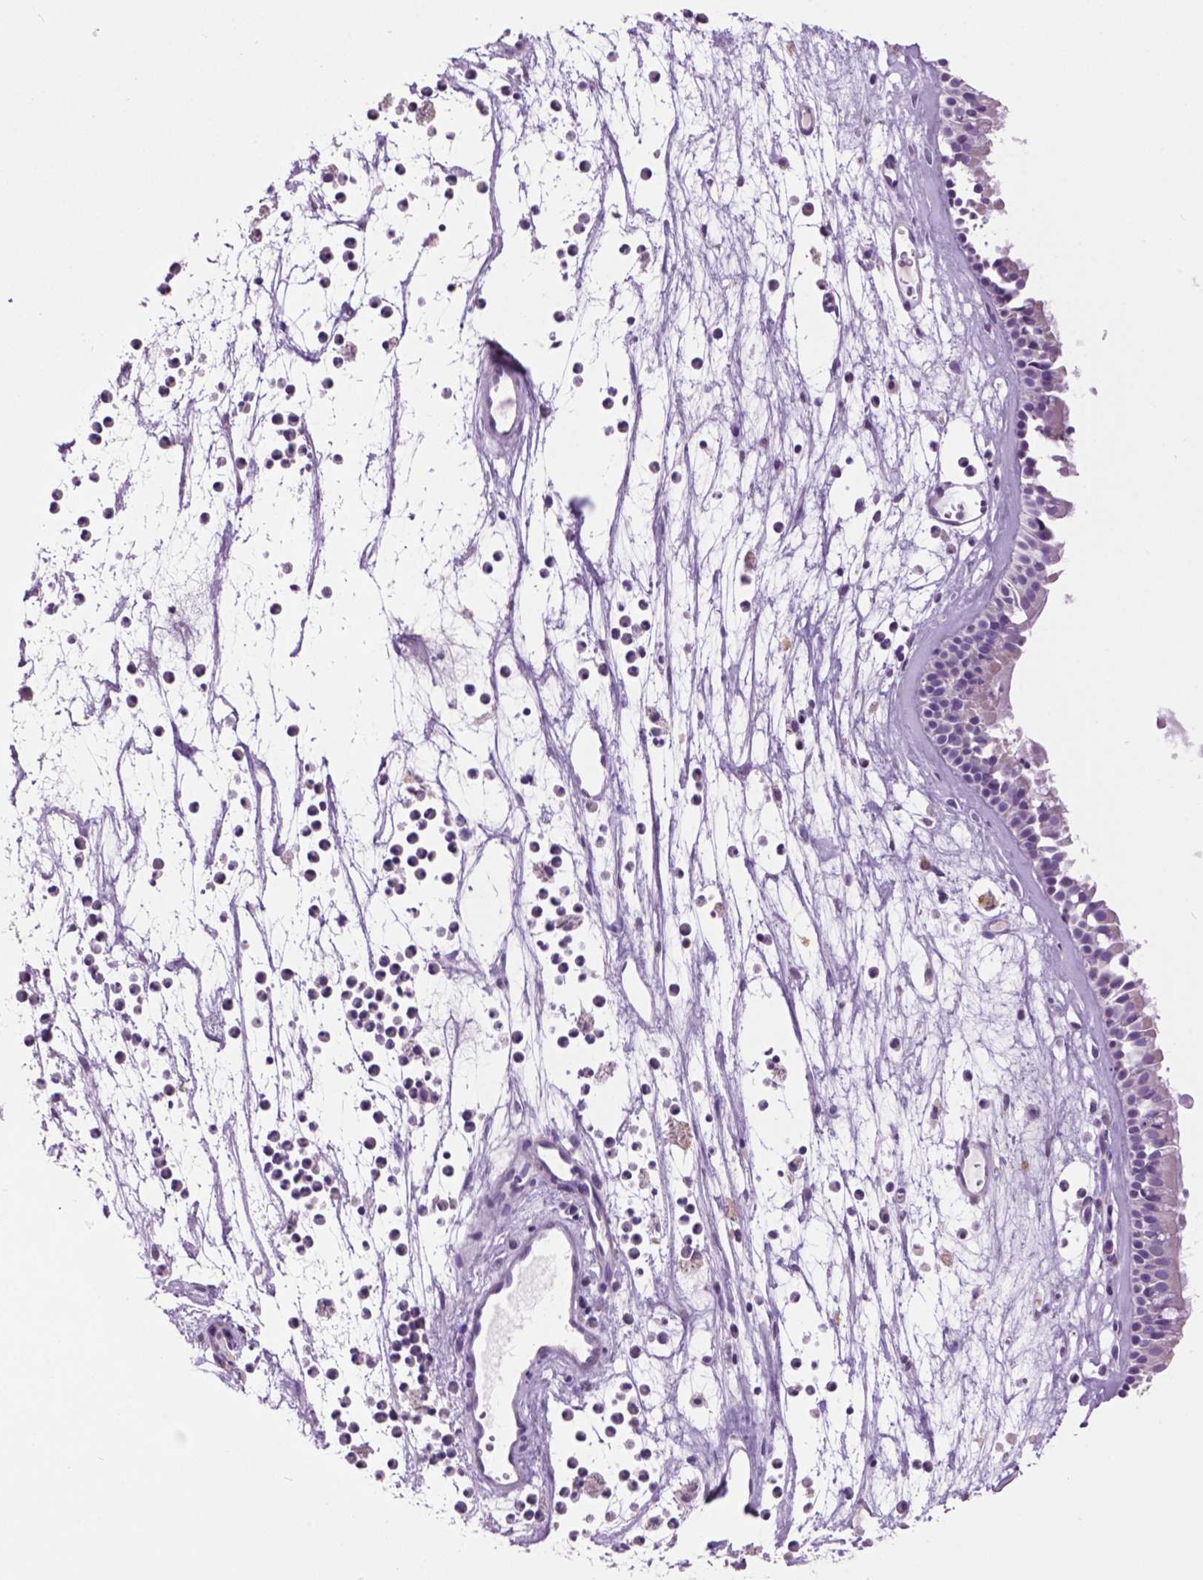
{"staining": {"intensity": "negative", "quantity": "none", "location": "none"}, "tissue": "nasopharynx", "cell_type": "Respiratory epithelial cells", "image_type": "normal", "snomed": [{"axis": "morphology", "description": "Normal tissue, NOS"}, {"axis": "topography", "description": "Nasopharynx"}], "caption": "This histopathology image is of normal nasopharynx stained with immunohistochemistry to label a protein in brown with the nuclei are counter-stained blue. There is no positivity in respiratory epithelial cells.", "gene": "CRYBA4", "patient": {"sex": "female", "age": 52}}